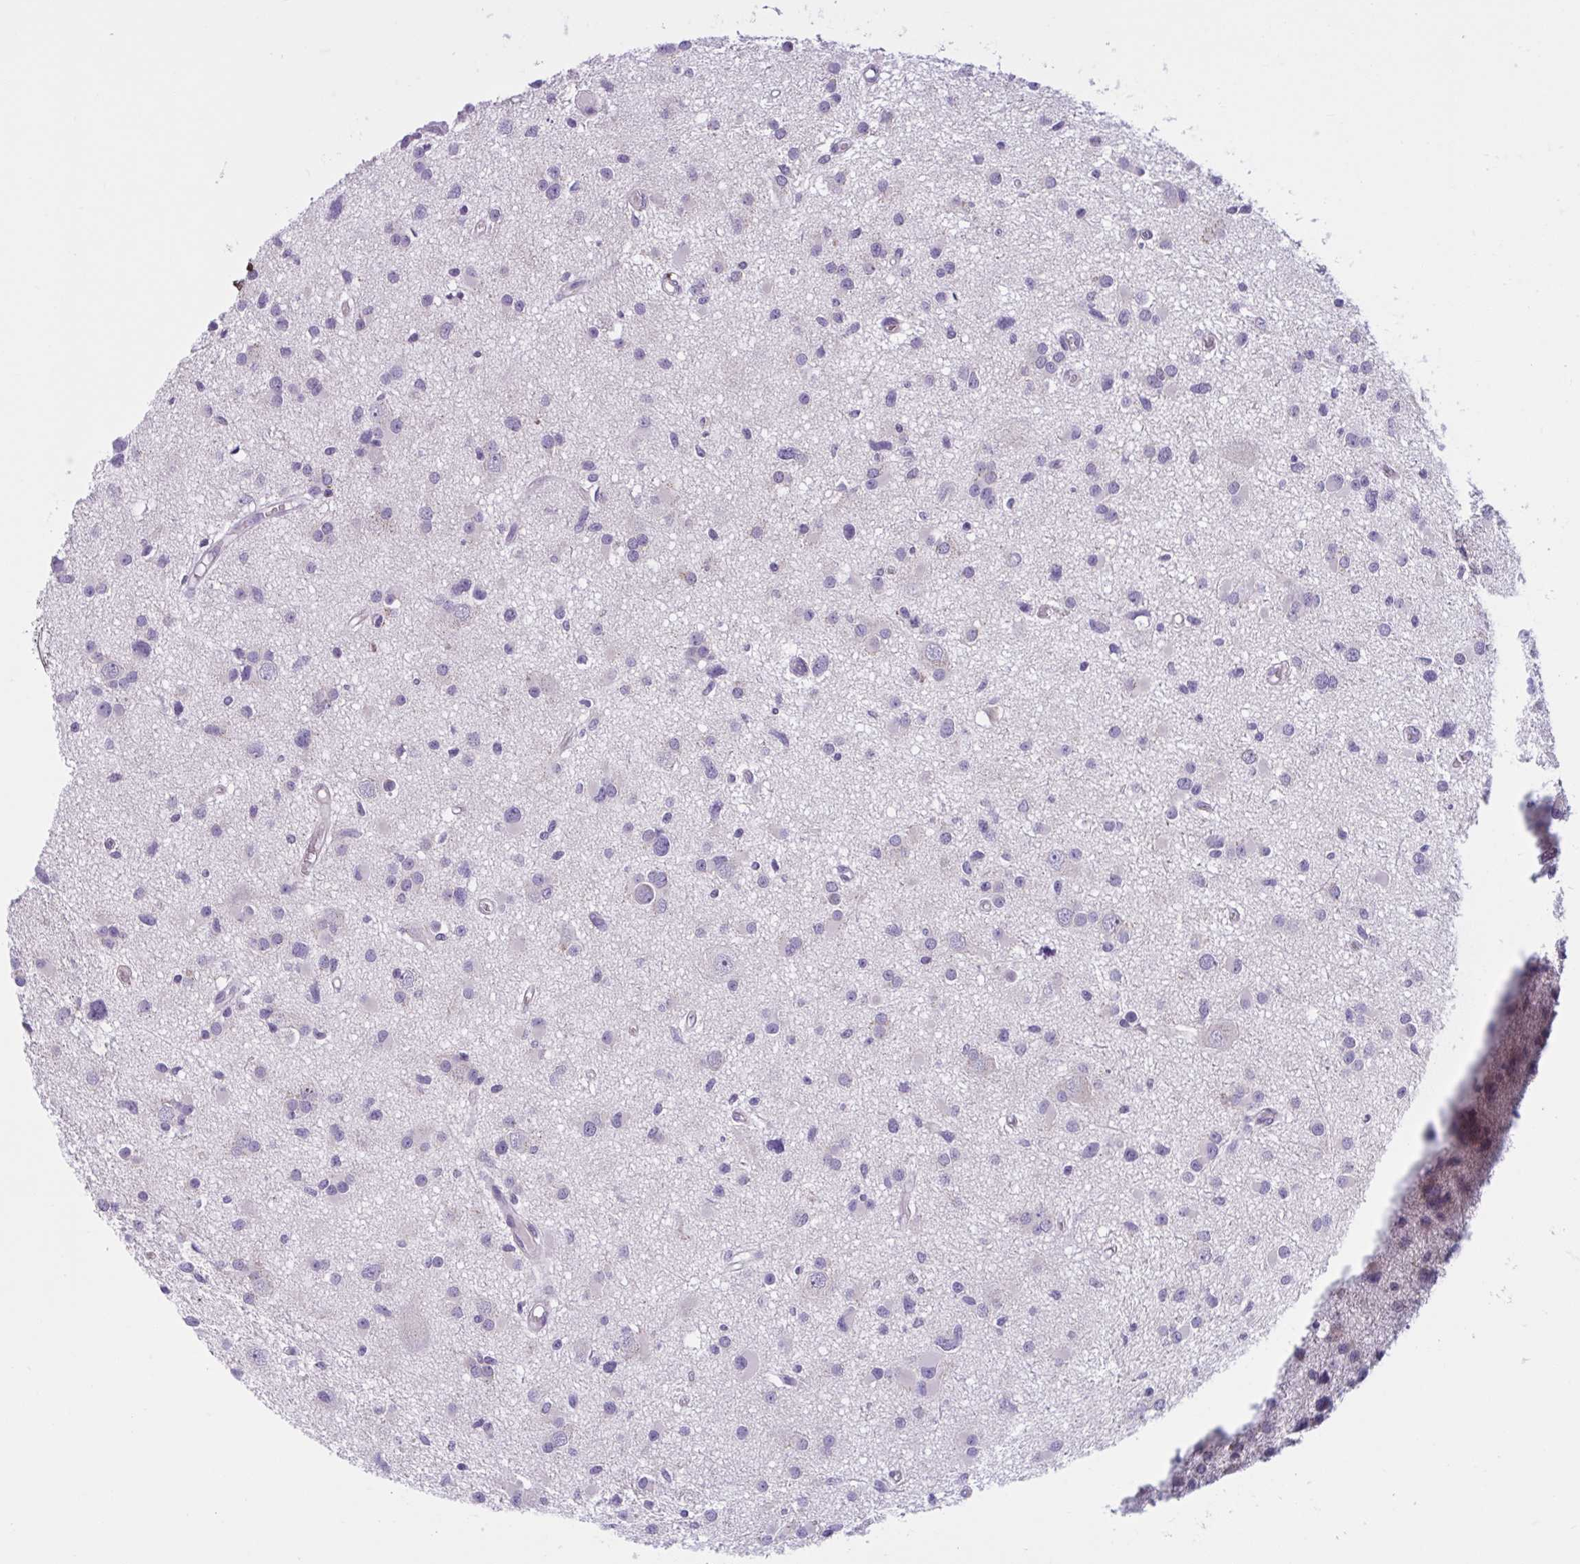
{"staining": {"intensity": "negative", "quantity": "none", "location": "none"}, "tissue": "glioma", "cell_type": "Tumor cells", "image_type": "cancer", "snomed": [{"axis": "morphology", "description": "Glioma, malignant, High grade"}, {"axis": "topography", "description": "Brain"}], "caption": "Tumor cells are negative for brown protein staining in glioma.", "gene": "WNT9B", "patient": {"sex": "male", "age": 54}}